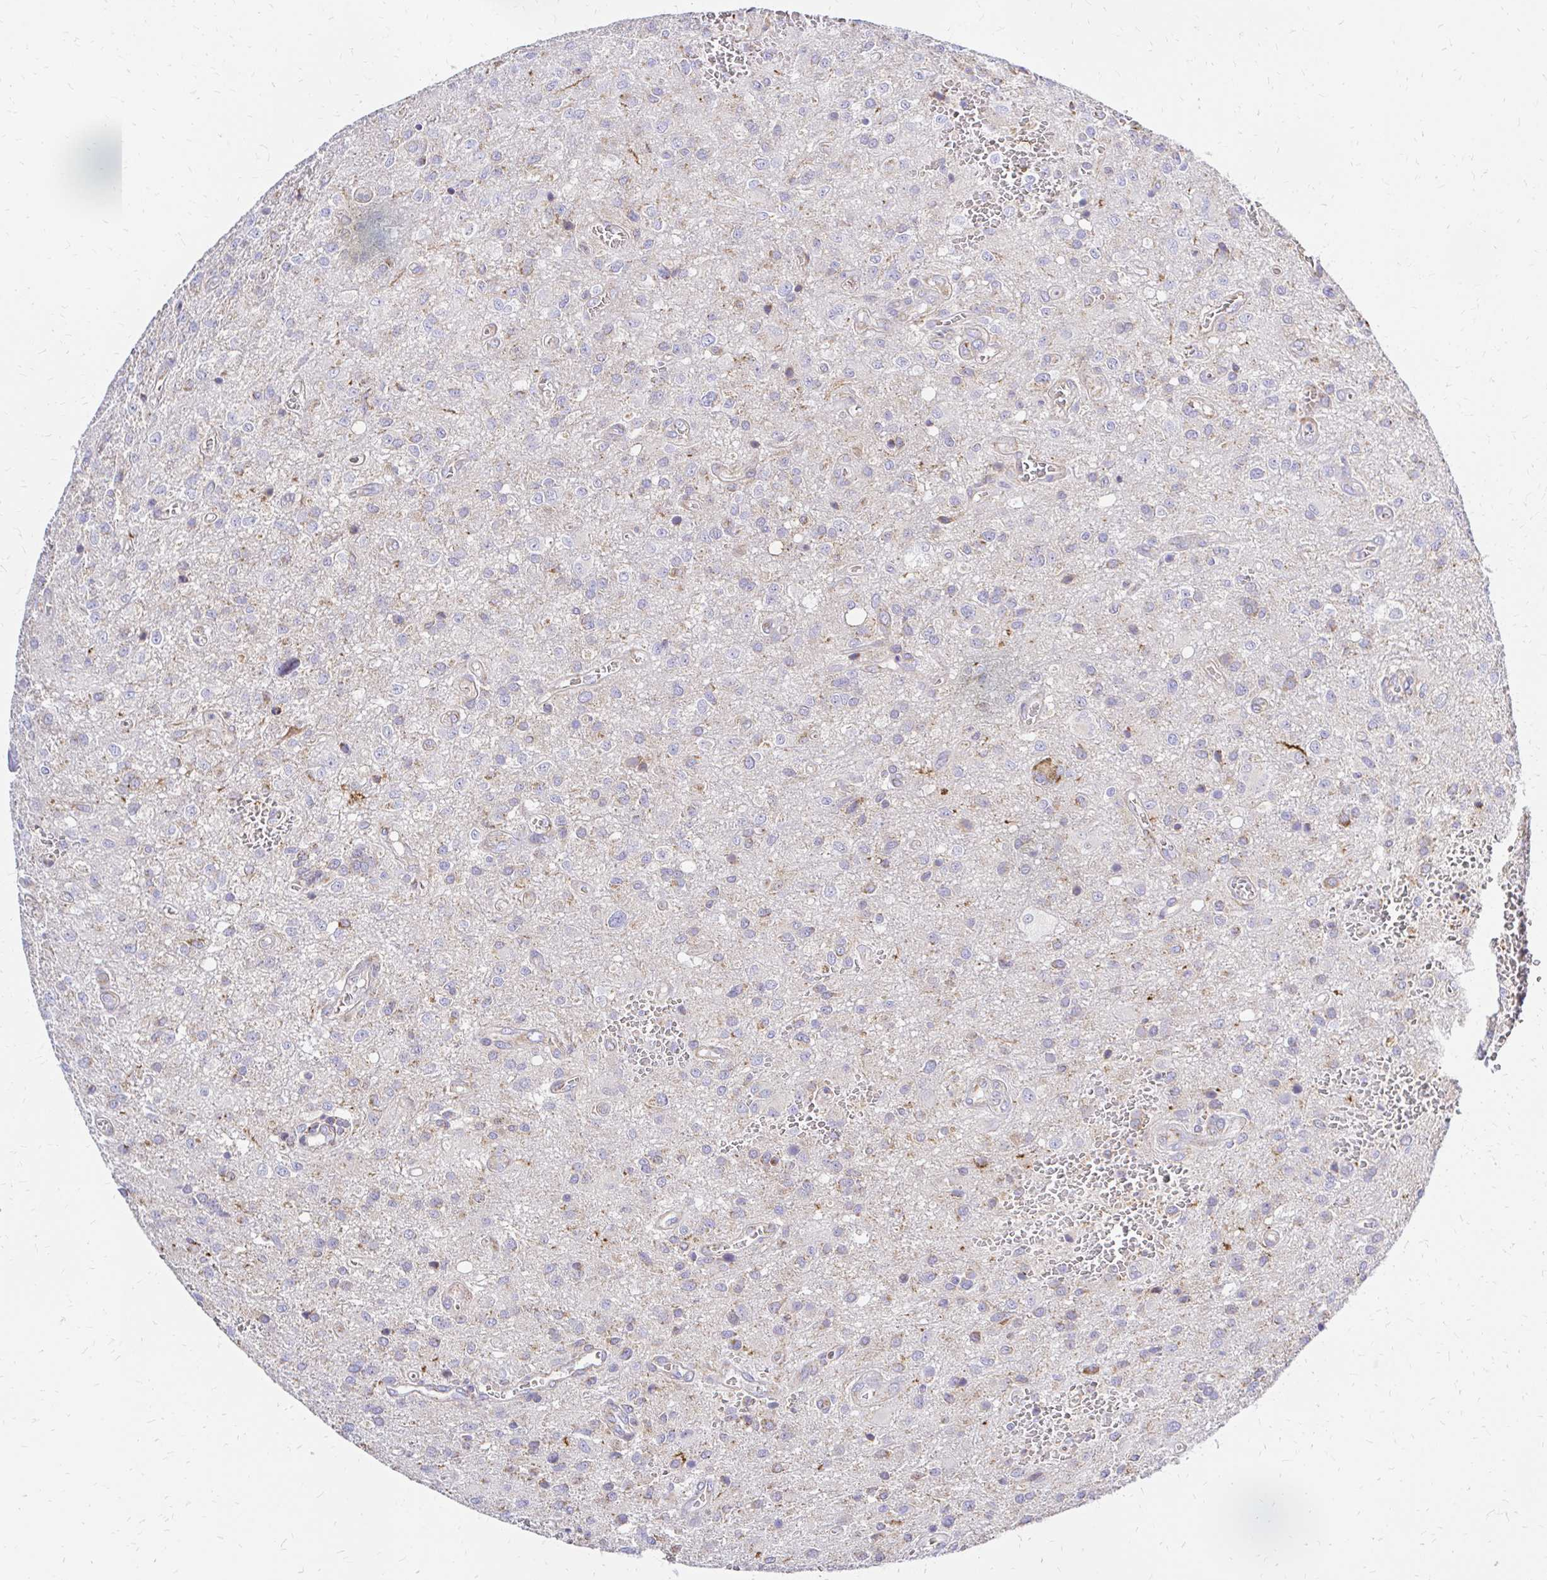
{"staining": {"intensity": "weak", "quantity": "25%-75%", "location": "cytoplasmic/membranous"}, "tissue": "glioma", "cell_type": "Tumor cells", "image_type": "cancer", "snomed": [{"axis": "morphology", "description": "Glioma, malignant, Low grade"}, {"axis": "topography", "description": "Brain"}], "caption": "DAB (3,3'-diaminobenzidine) immunohistochemical staining of malignant glioma (low-grade) exhibits weak cytoplasmic/membranous protein expression in approximately 25%-75% of tumor cells.", "gene": "MRPL13", "patient": {"sex": "male", "age": 66}}